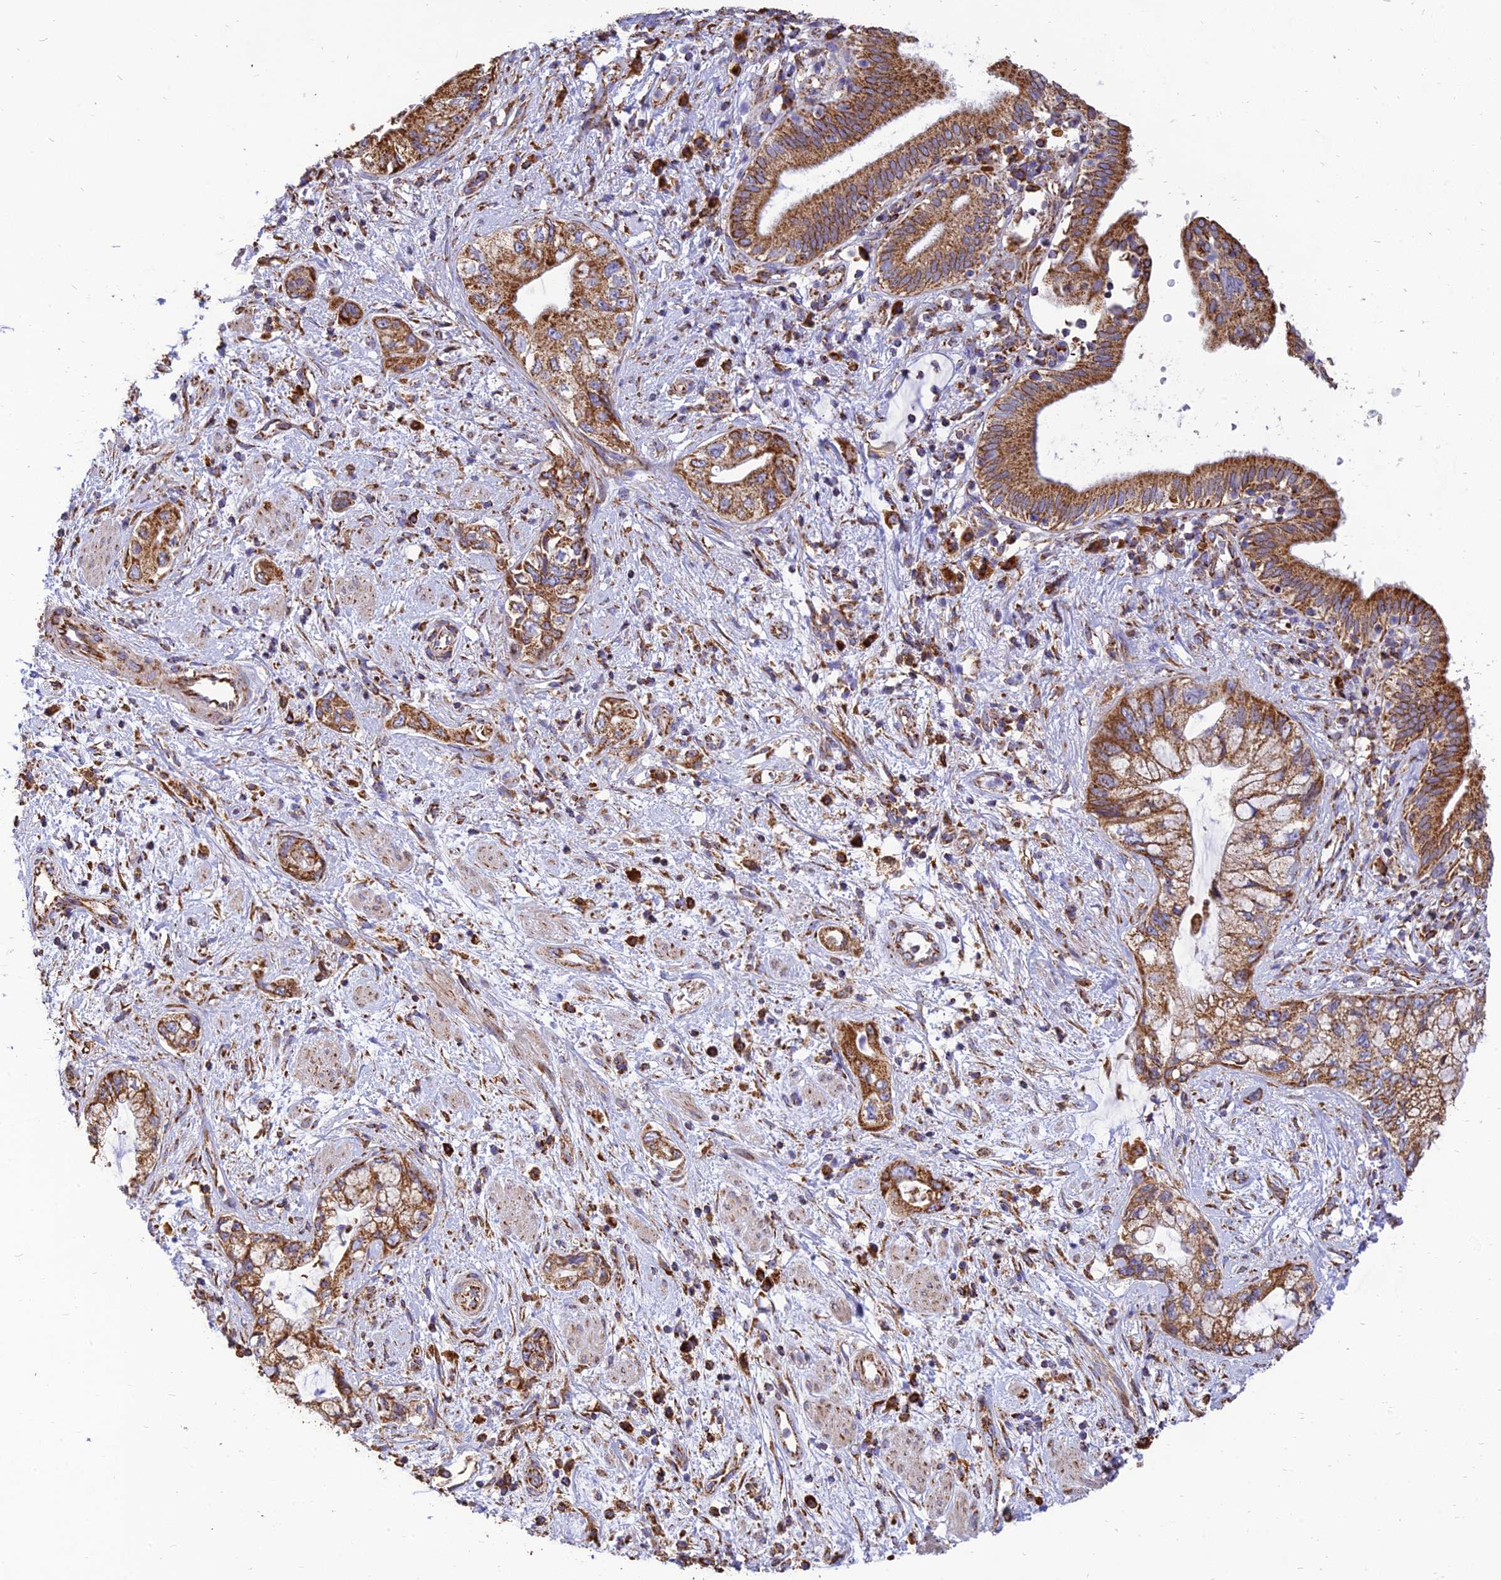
{"staining": {"intensity": "strong", "quantity": ">75%", "location": "cytoplasmic/membranous"}, "tissue": "pancreatic cancer", "cell_type": "Tumor cells", "image_type": "cancer", "snomed": [{"axis": "morphology", "description": "Adenocarcinoma, NOS"}, {"axis": "topography", "description": "Pancreas"}], "caption": "Immunohistochemistry (IHC) image of neoplastic tissue: human pancreatic adenocarcinoma stained using IHC reveals high levels of strong protein expression localized specifically in the cytoplasmic/membranous of tumor cells, appearing as a cytoplasmic/membranous brown color.", "gene": "THUMPD2", "patient": {"sex": "female", "age": 73}}